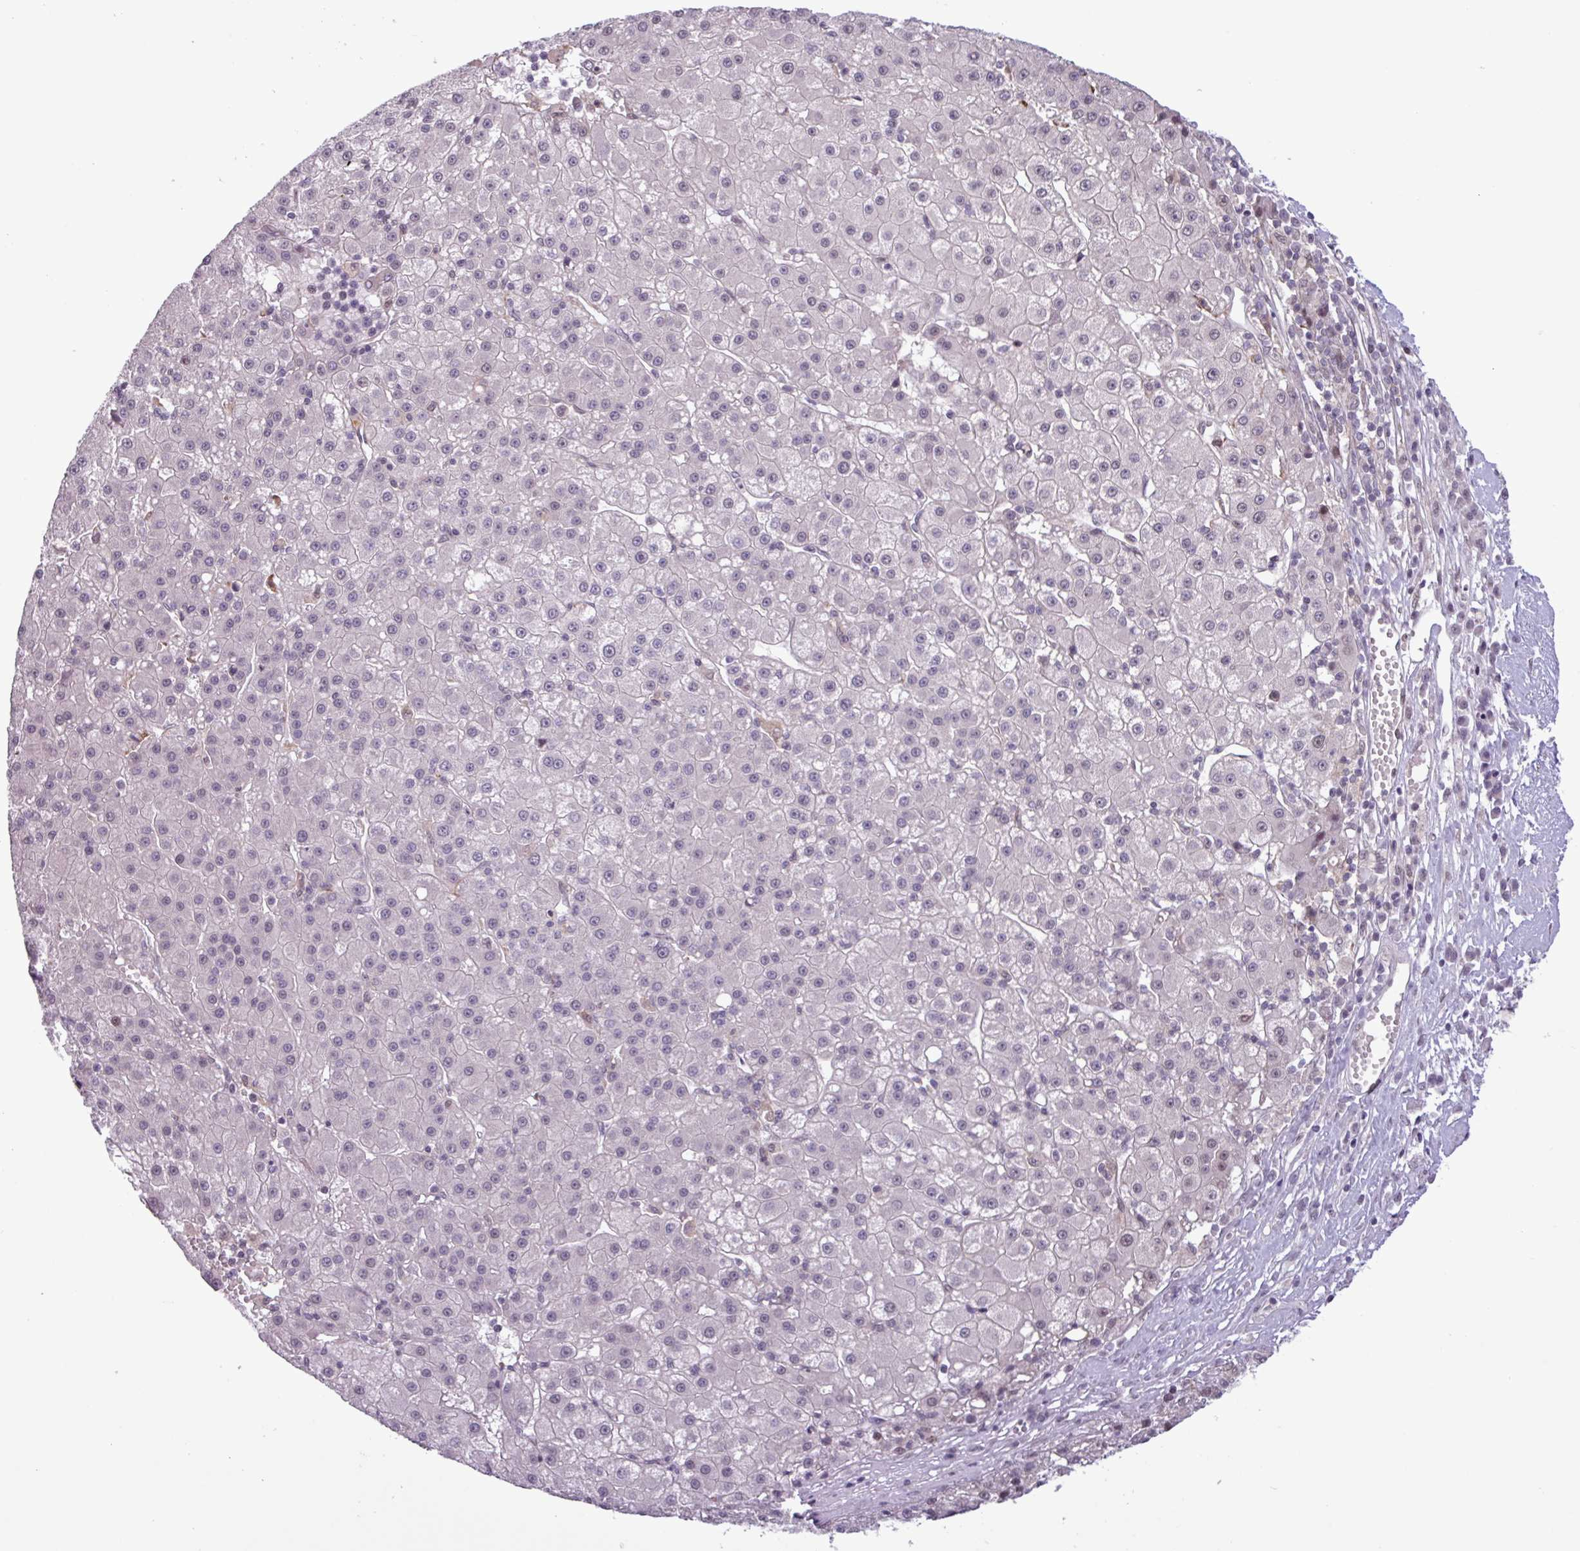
{"staining": {"intensity": "weak", "quantity": "<25%", "location": "nuclear"}, "tissue": "liver cancer", "cell_type": "Tumor cells", "image_type": "cancer", "snomed": [{"axis": "morphology", "description": "Carcinoma, Hepatocellular, NOS"}, {"axis": "topography", "description": "Liver"}], "caption": "DAB (3,3'-diaminobenzidine) immunohistochemical staining of human liver cancer (hepatocellular carcinoma) demonstrates no significant expression in tumor cells.", "gene": "NOTCH2", "patient": {"sex": "male", "age": 76}}